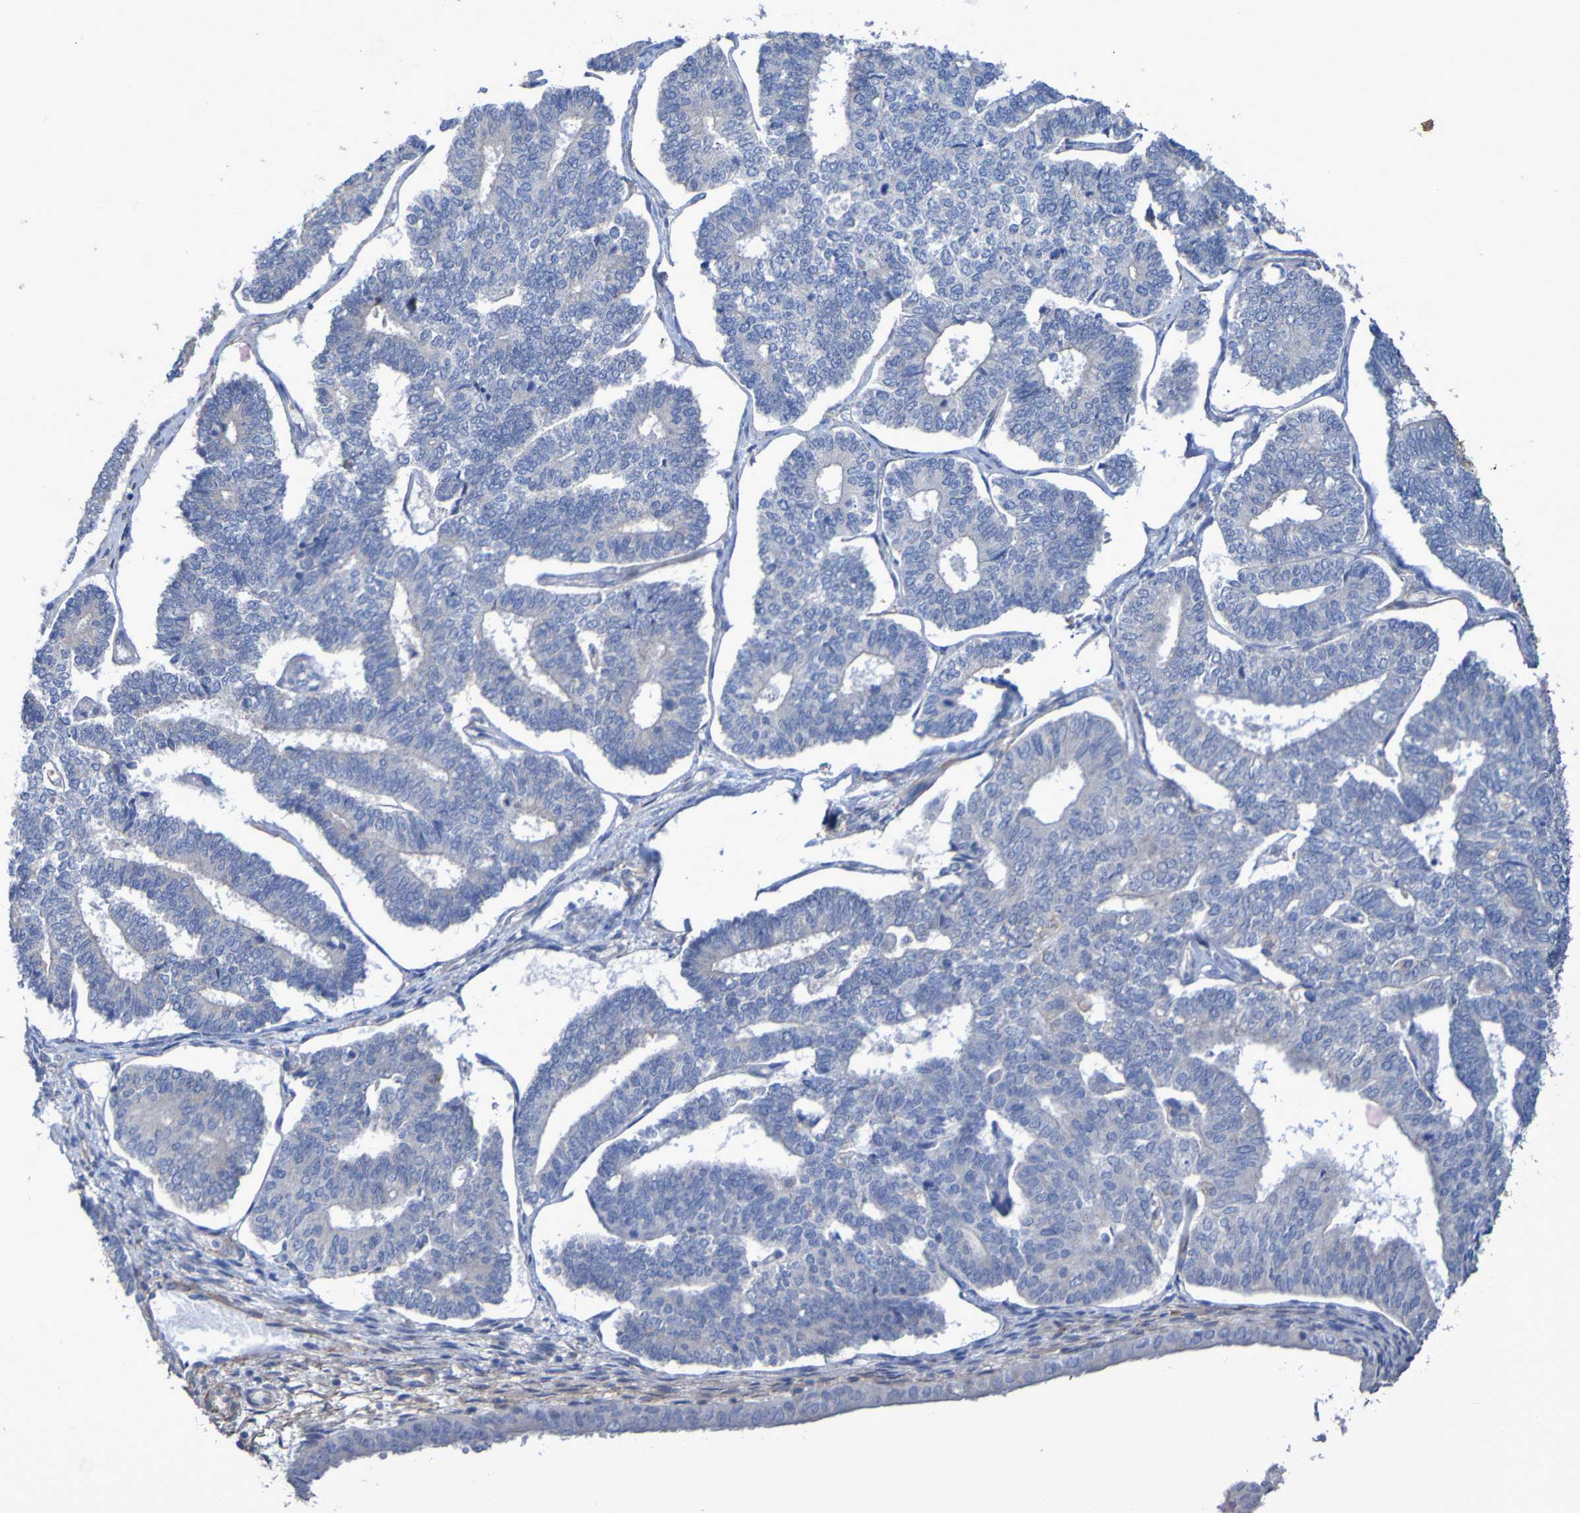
{"staining": {"intensity": "negative", "quantity": "none", "location": "none"}, "tissue": "endometrial cancer", "cell_type": "Tumor cells", "image_type": "cancer", "snomed": [{"axis": "morphology", "description": "Adenocarcinoma, NOS"}, {"axis": "topography", "description": "Endometrium"}], "caption": "The photomicrograph reveals no staining of tumor cells in adenocarcinoma (endometrial). The staining is performed using DAB brown chromogen with nuclei counter-stained in using hematoxylin.", "gene": "SRPRB", "patient": {"sex": "female", "age": 70}}